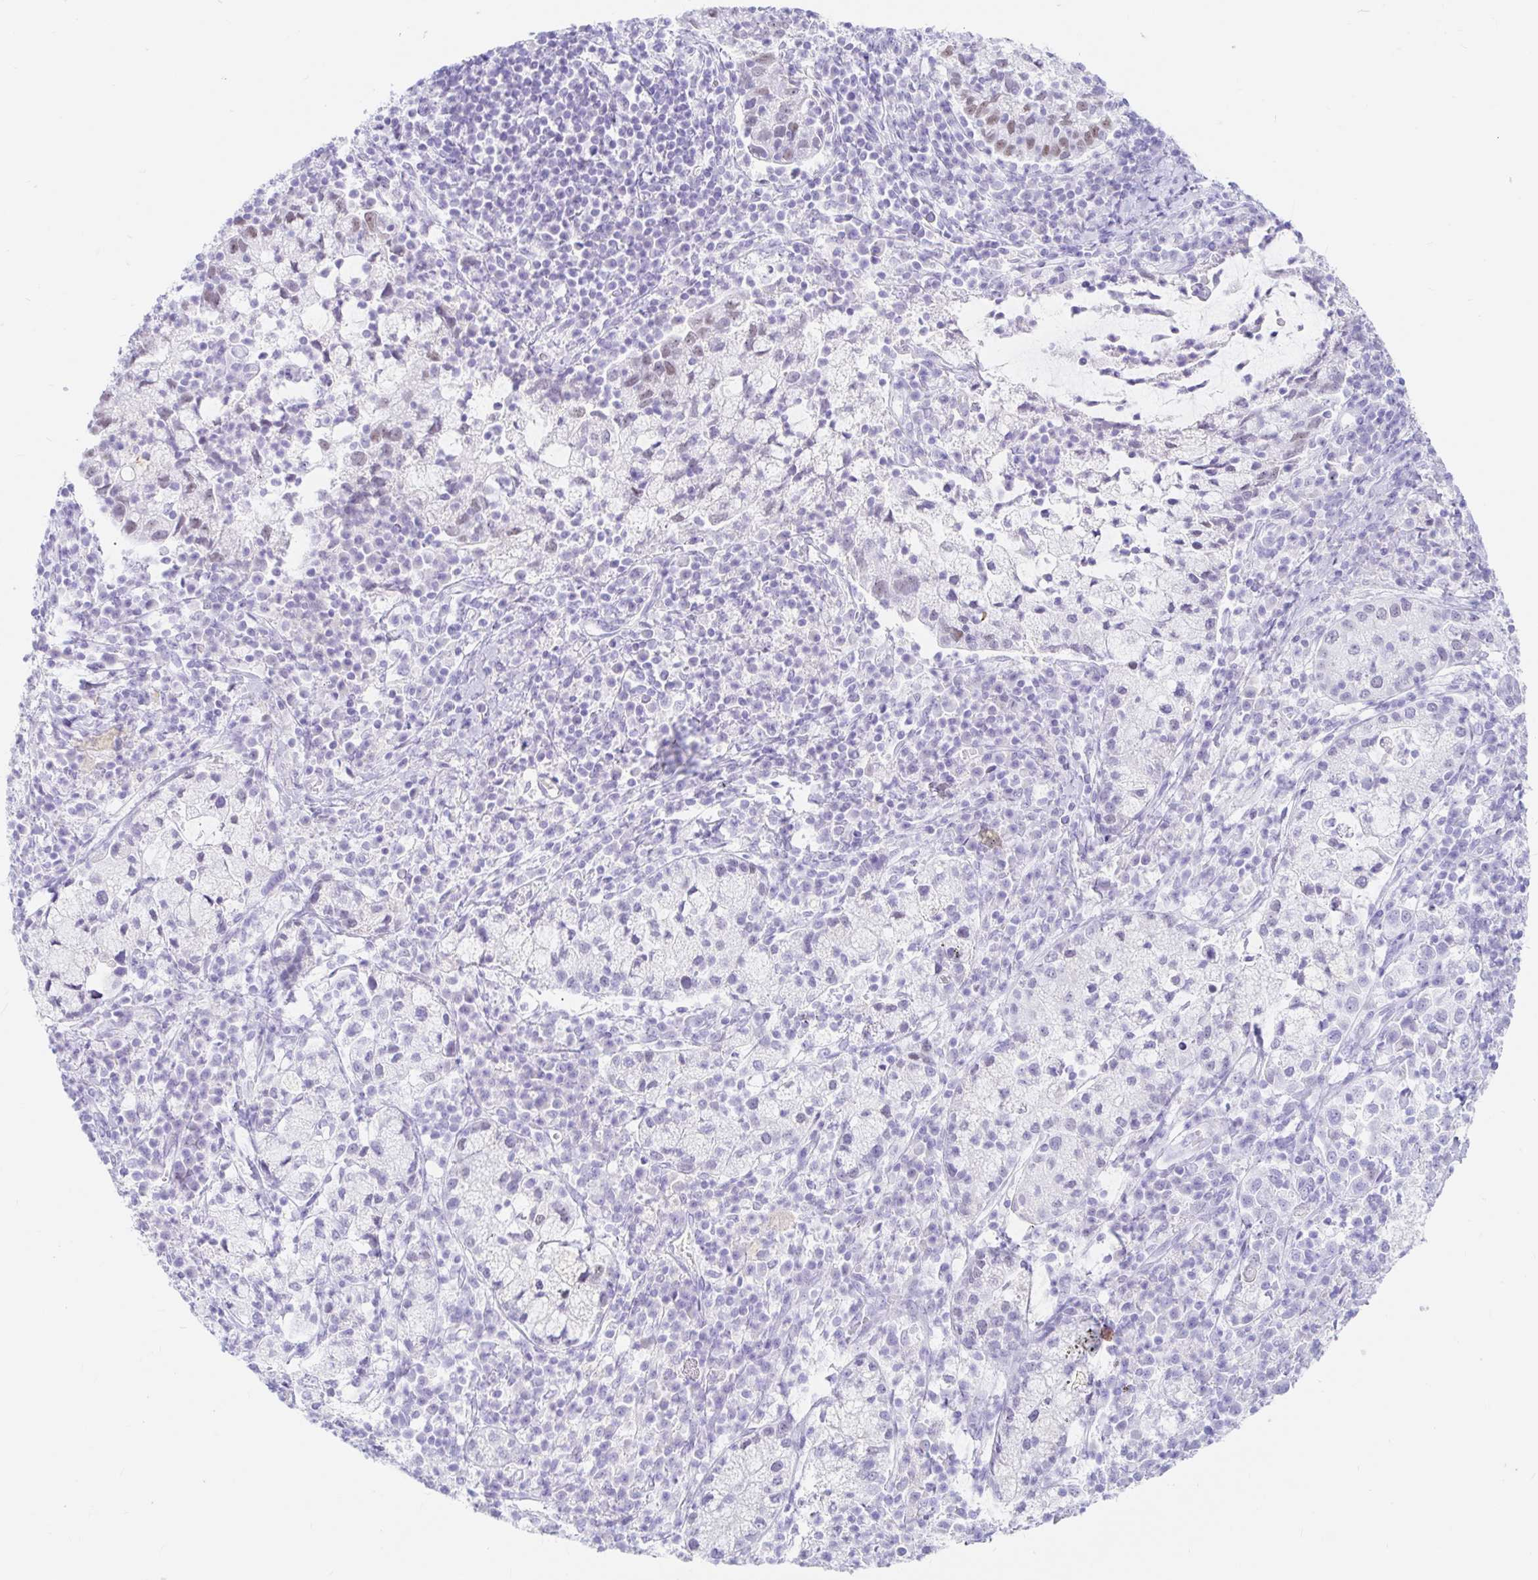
{"staining": {"intensity": "weak", "quantity": "<25%", "location": "nuclear"}, "tissue": "cervical cancer", "cell_type": "Tumor cells", "image_type": "cancer", "snomed": [{"axis": "morphology", "description": "Normal tissue, NOS"}, {"axis": "morphology", "description": "Adenocarcinoma, NOS"}, {"axis": "topography", "description": "Cervix"}], "caption": "DAB immunohistochemical staining of adenocarcinoma (cervical) demonstrates no significant positivity in tumor cells.", "gene": "OR6T1", "patient": {"sex": "female", "age": 44}}